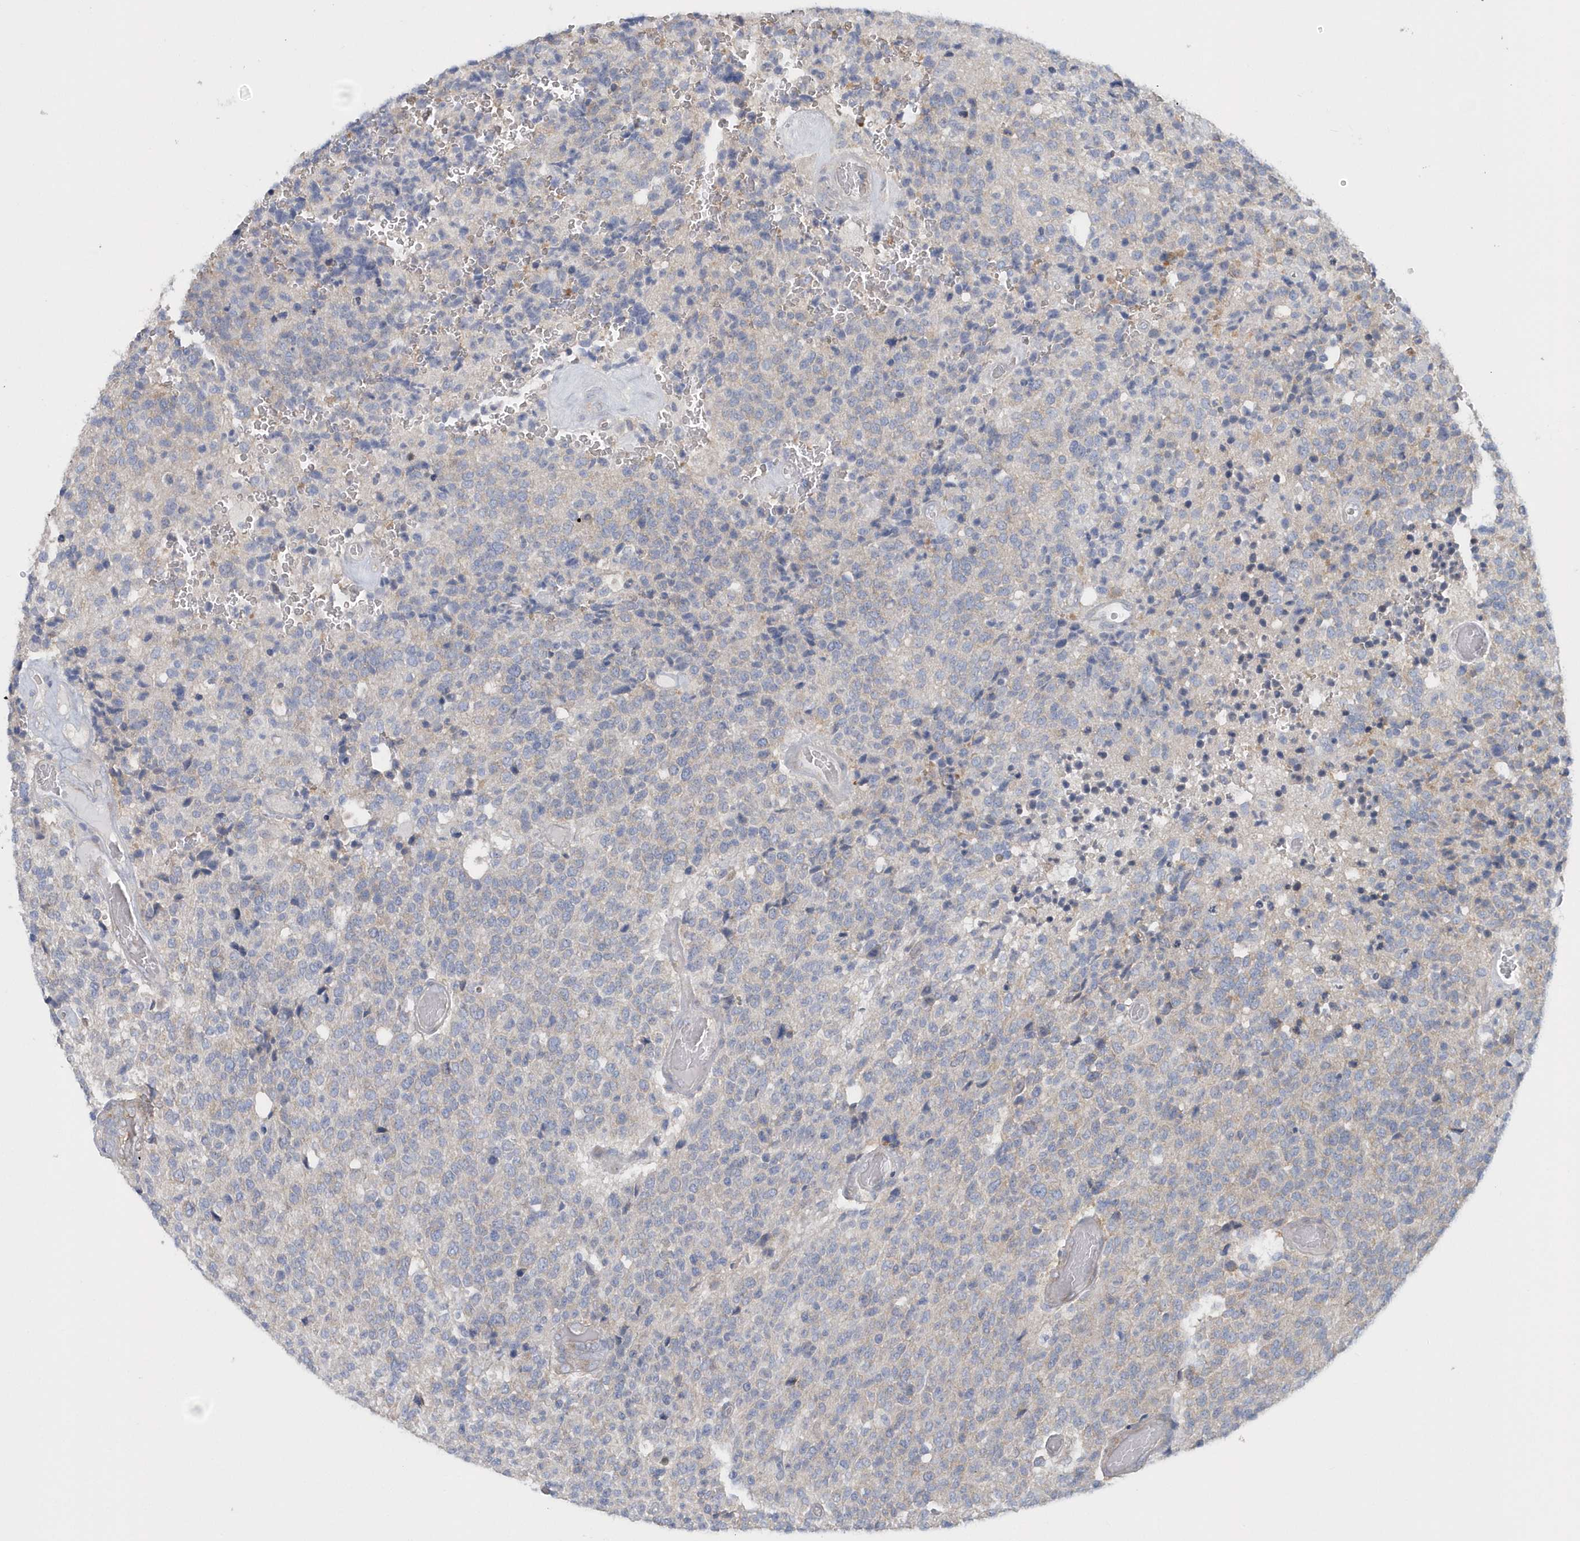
{"staining": {"intensity": "weak", "quantity": "<25%", "location": "cytoplasmic/membranous"}, "tissue": "glioma", "cell_type": "Tumor cells", "image_type": "cancer", "snomed": [{"axis": "morphology", "description": "Glioma, malignant, High grade"}, {"axis": "topography", "description": "pancreas cauda"}], "caption": "This is a micrograph of immunohistochemistry (IHC) staining of malignant high-grade glioma, which shows no staining in tumor cells. (IHC, brightfield microscopy, high magnification).", "gene": "EIF3C", "patient": {"sex": "male", "age": 60}}